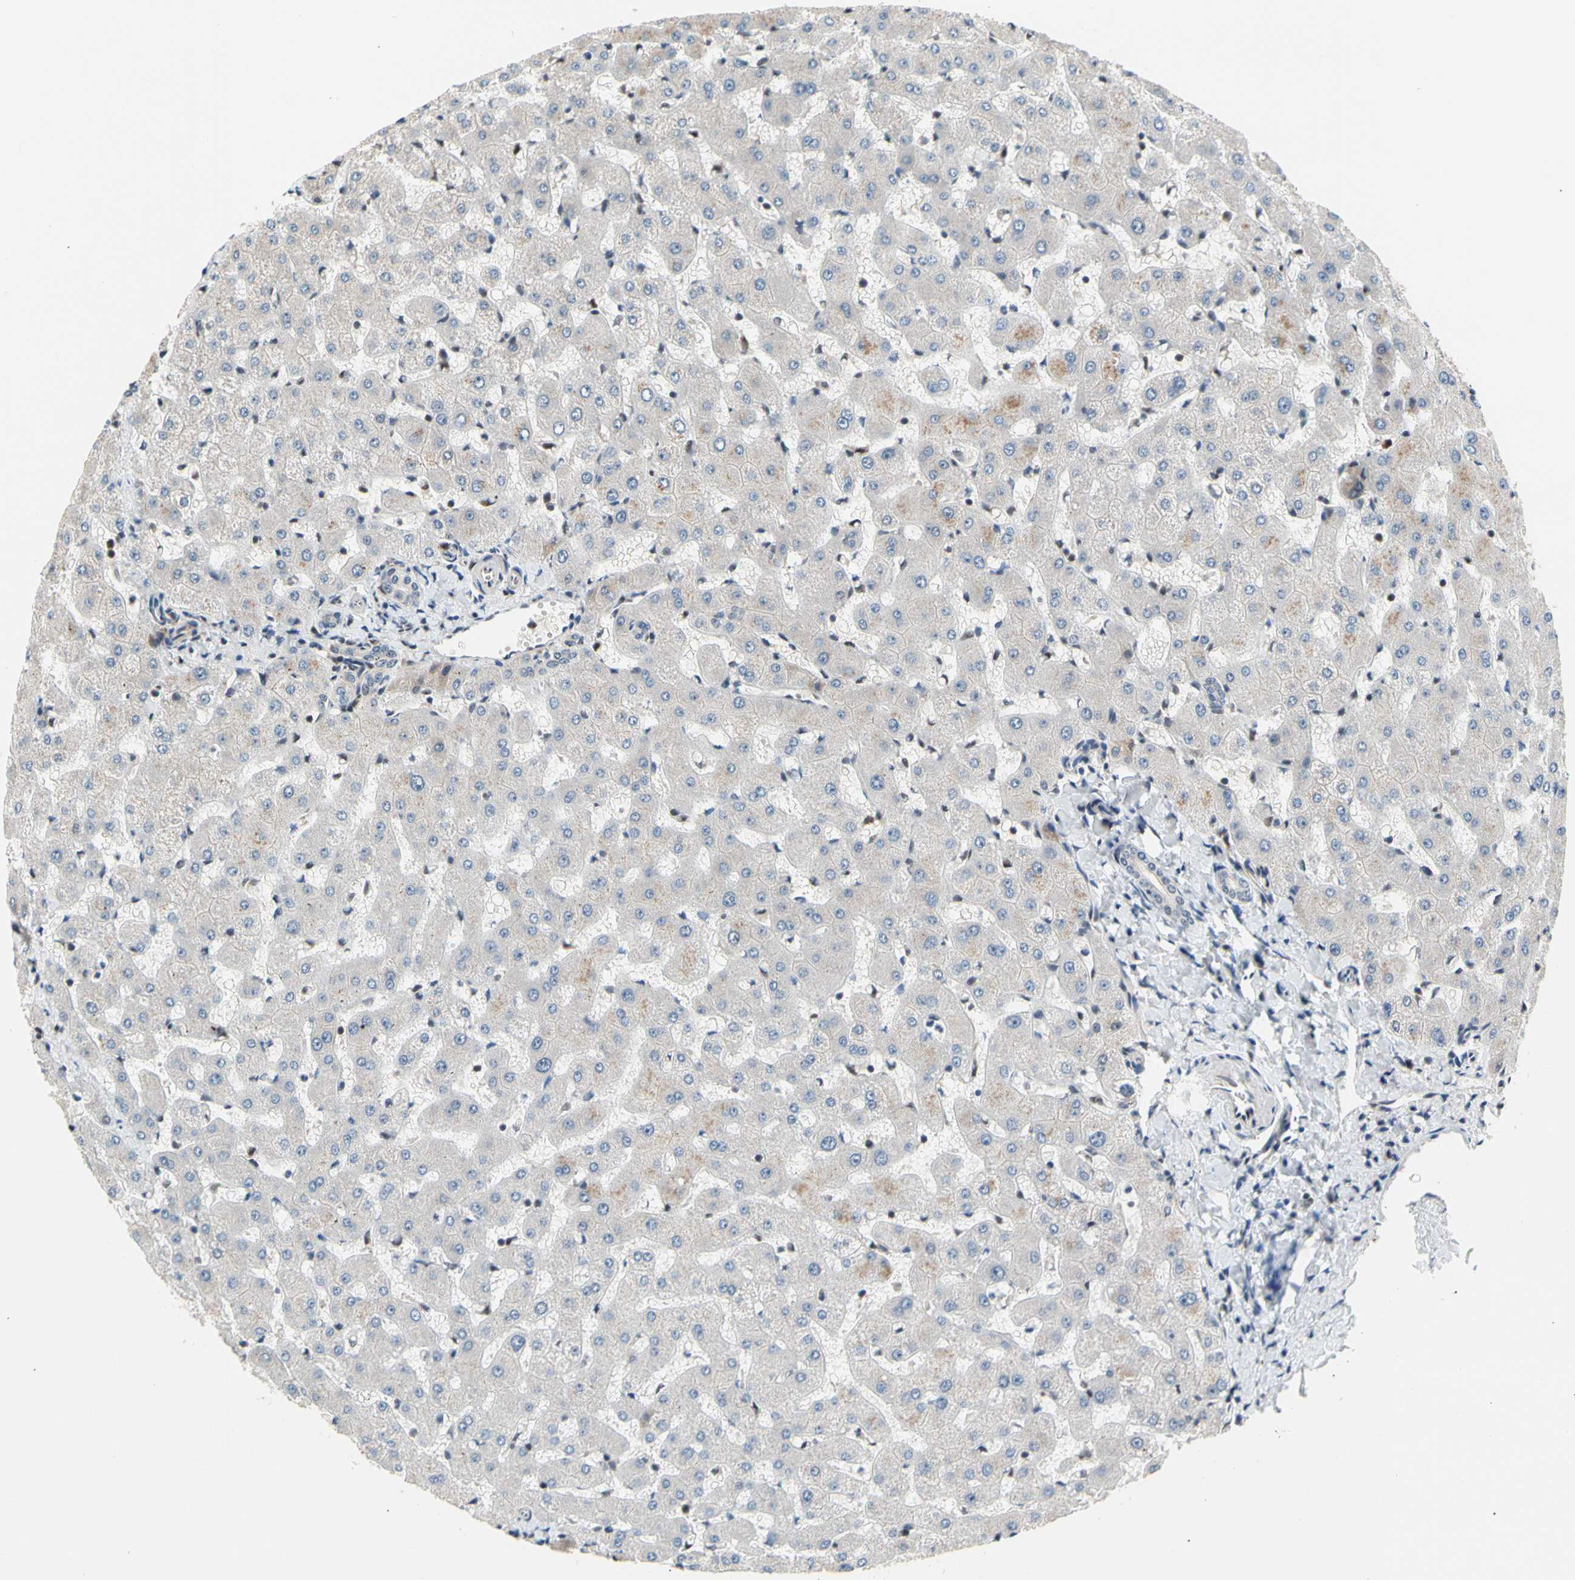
{"staining": {"intensity": "weak", "quantity": ">75%", "location": "cytoplasmic/membranous"}, "tissue": "liver", "cell_type": "Cholangiocytes", "image_type": "normal", "snomed": [{"axis": "morphology", "description": "Normal tissue, NOS"}, {"axis": "topography", "description": "Liver"}], "caption": "This image demonstrates immunohistochemistry staining of benign liver, with low weak cytoplasmic/membranous positivity in approximately >75% of cholangiocytes.", "gene": "NGEF", "patient": {"sex": "female", "age": 63}}